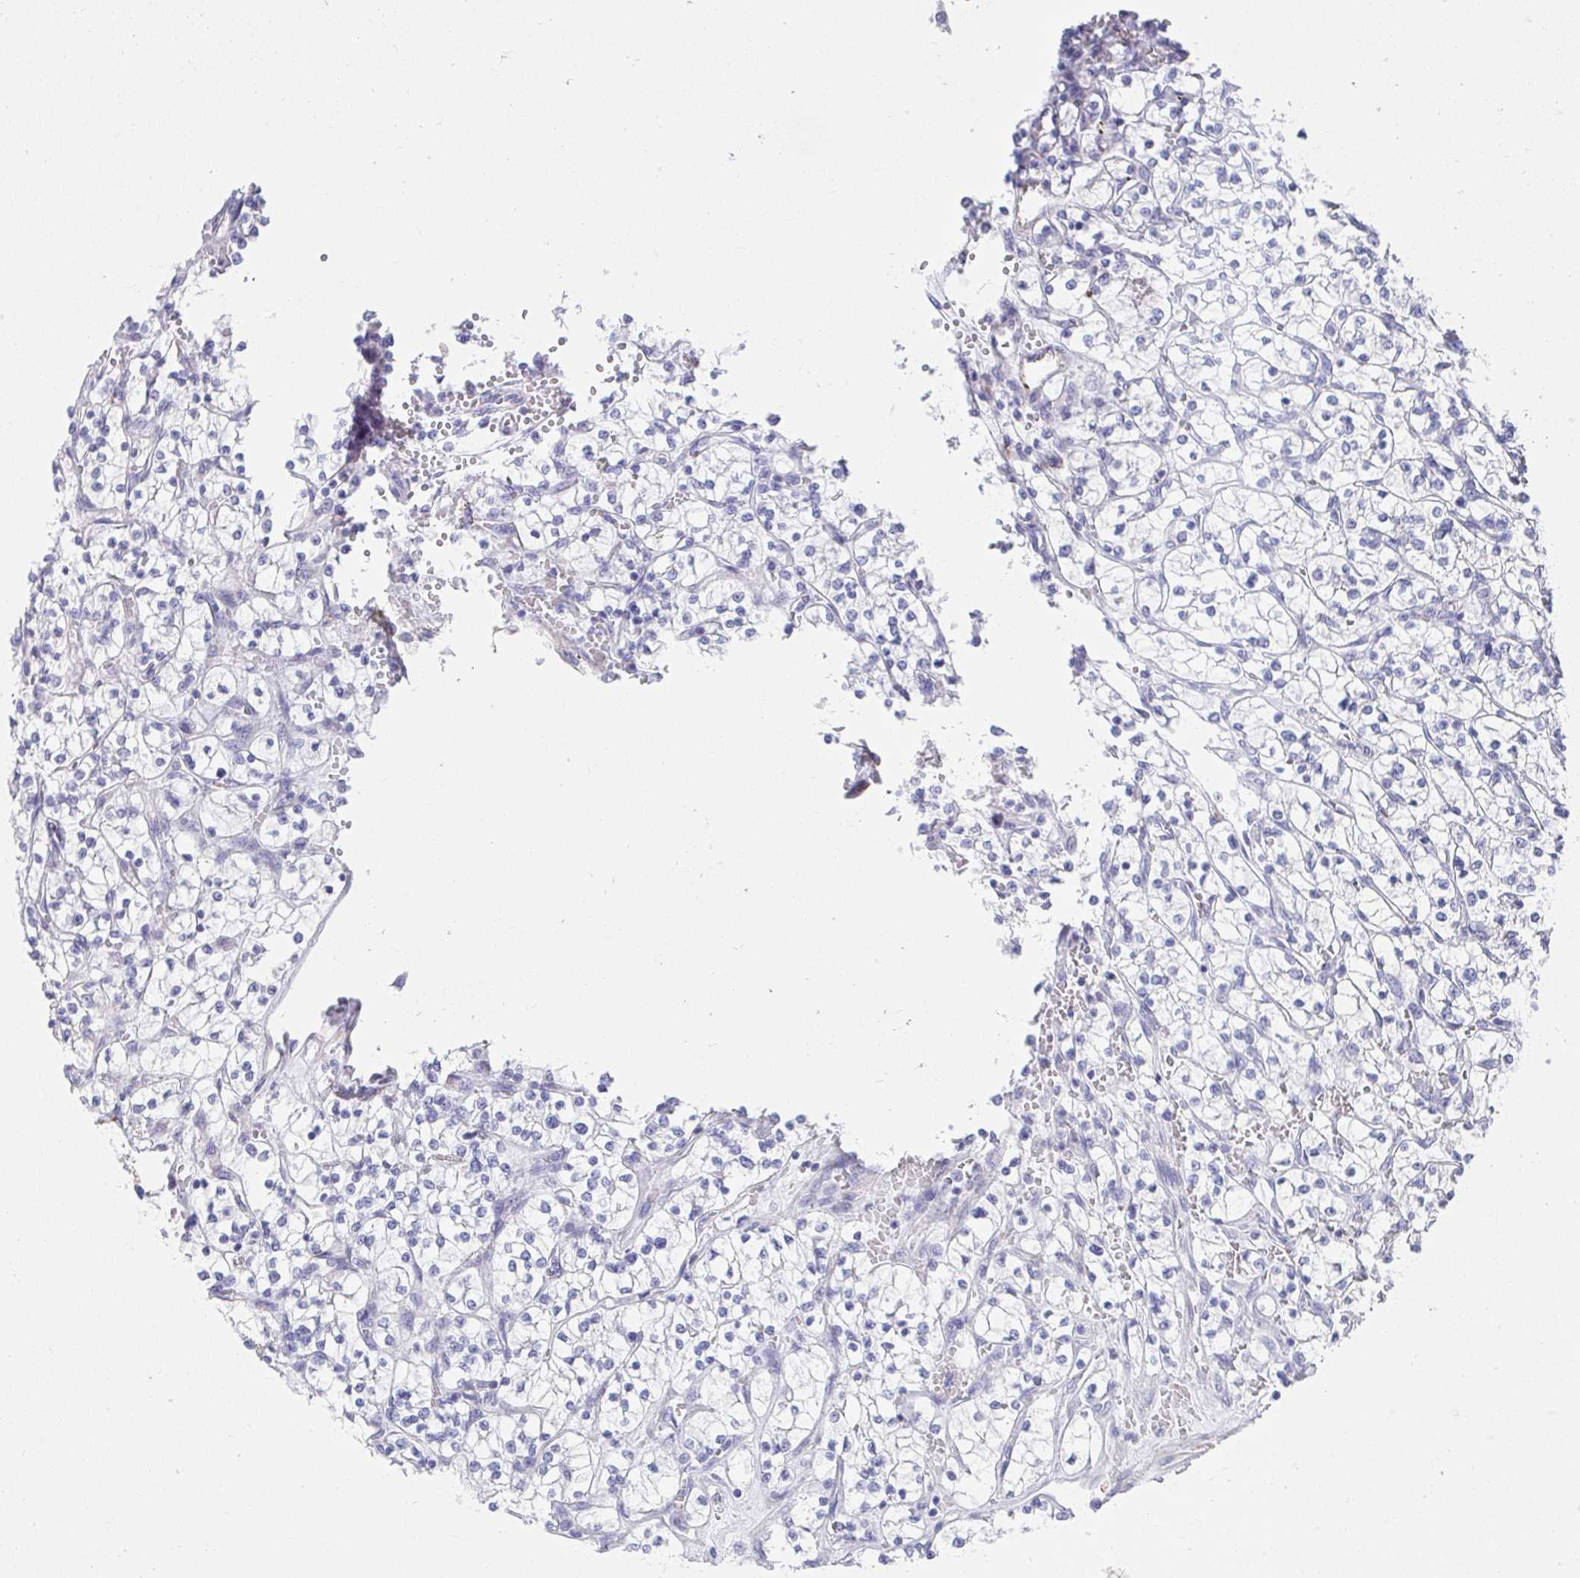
{"staining": {"intensity": "negative", "quantity": "none", "location": "none"}, "tissue": "renal cancer", "cell_type": "Tumor cells", "image_type": "cancer", "snomed": [{"axis": "morphology", "description": "Adenocarcinoma, NOS"}, {"axis": "topography", "description": "Kidney"}], "caption": "IHC image of renal cancer stained for a protein (brown), which displays no staining in tumor cells.", "gene": "VGLL1", "patient": {"sex": "female", "age": 64}}